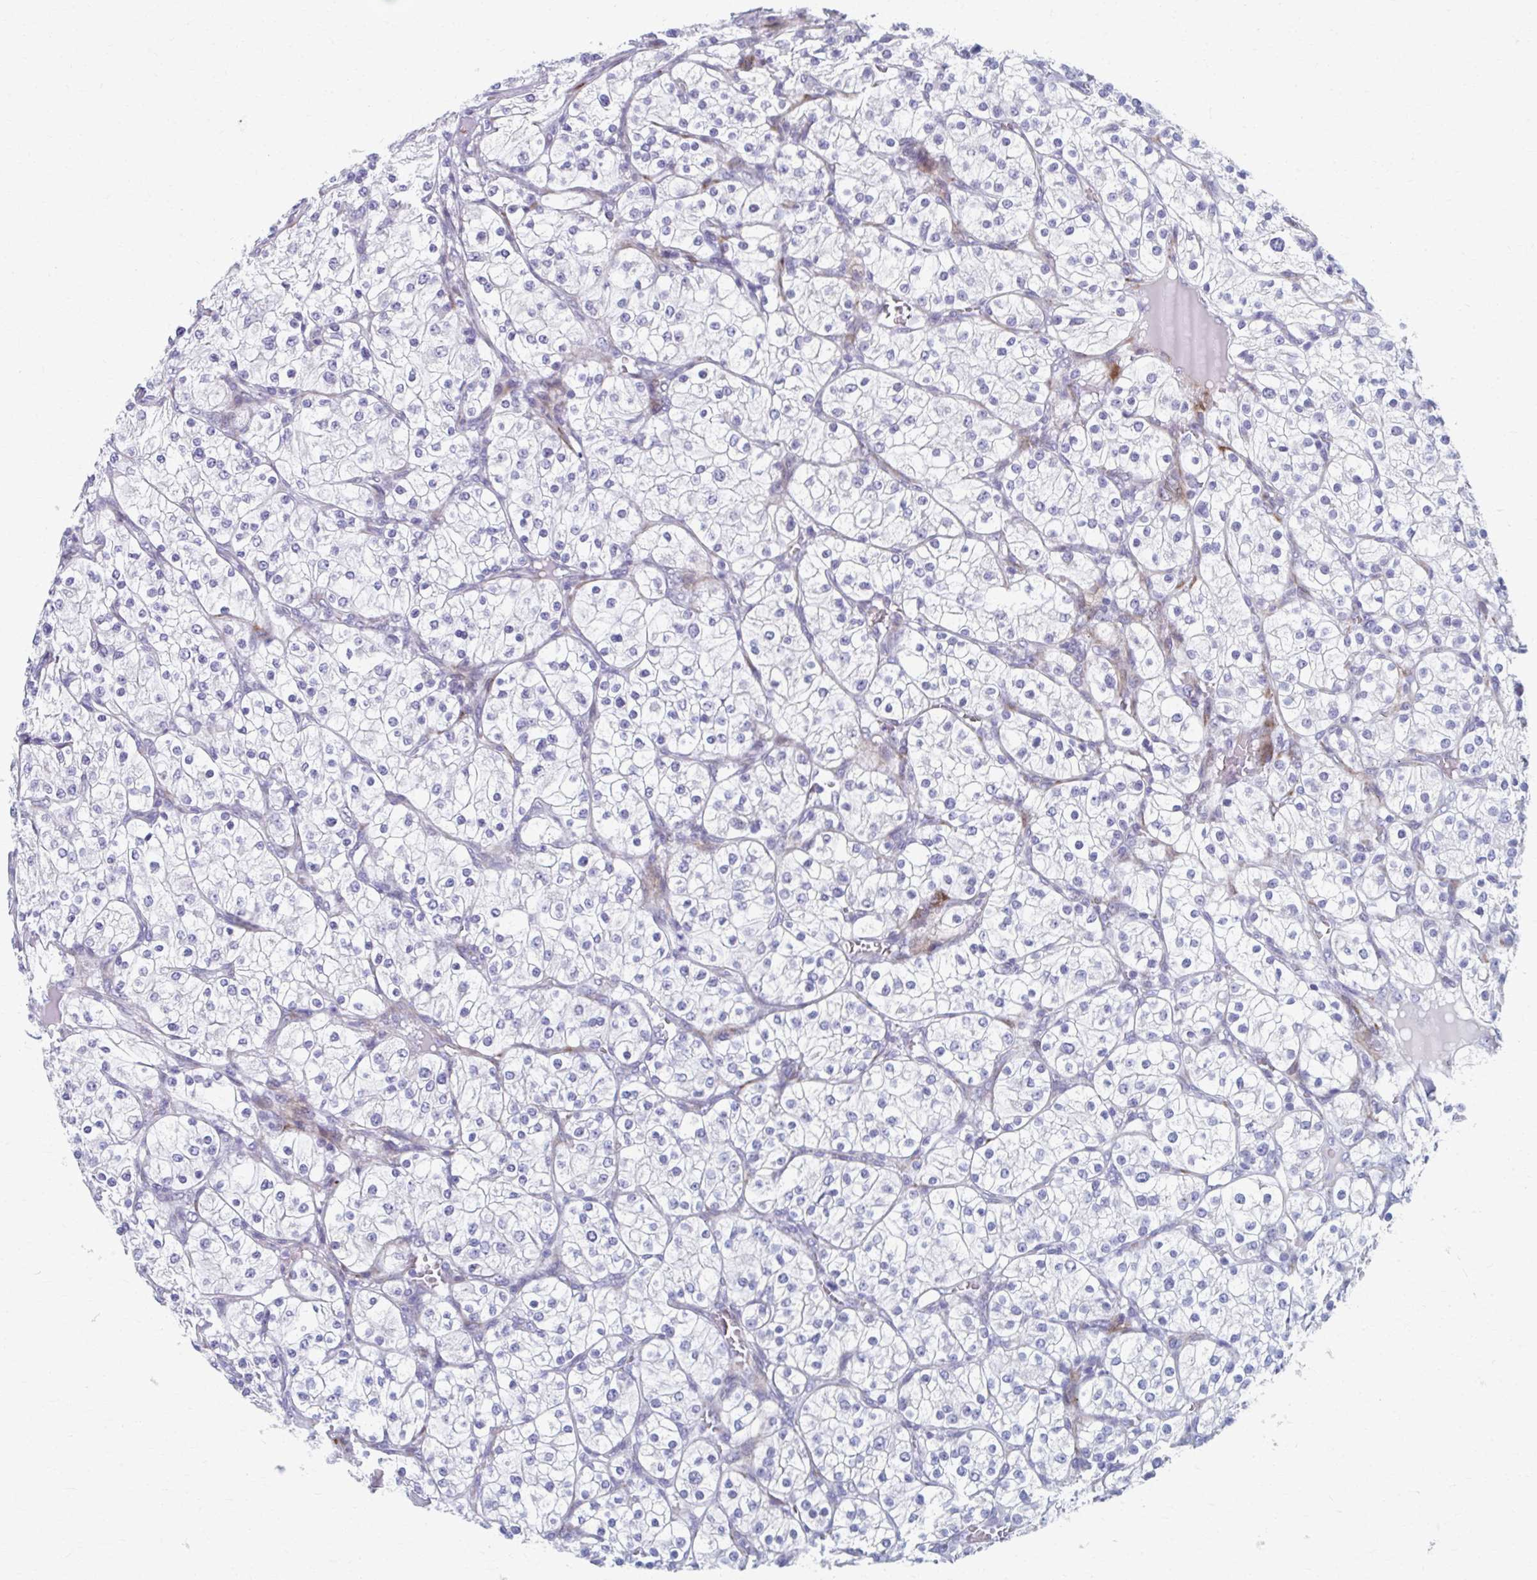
{"staining": {"intensity": "negative", "quantity": "none", "location": "none"}, "tissue": "renal cancer", "cell_type": "Tumor cells", "image_type": "cancer", "snomed": [{"axis": "morphology", "description": "Adenocarcinoma, NOS"}, {"axis": "topography", "description": "Kidney"}], "caption": "Human renal cancer stained for a protein using immunohistochemistry (IHC) reveals no positivity in tumor cells.", "gene": "OLFM2", "patient": {"sex": "male", "age": 80}}